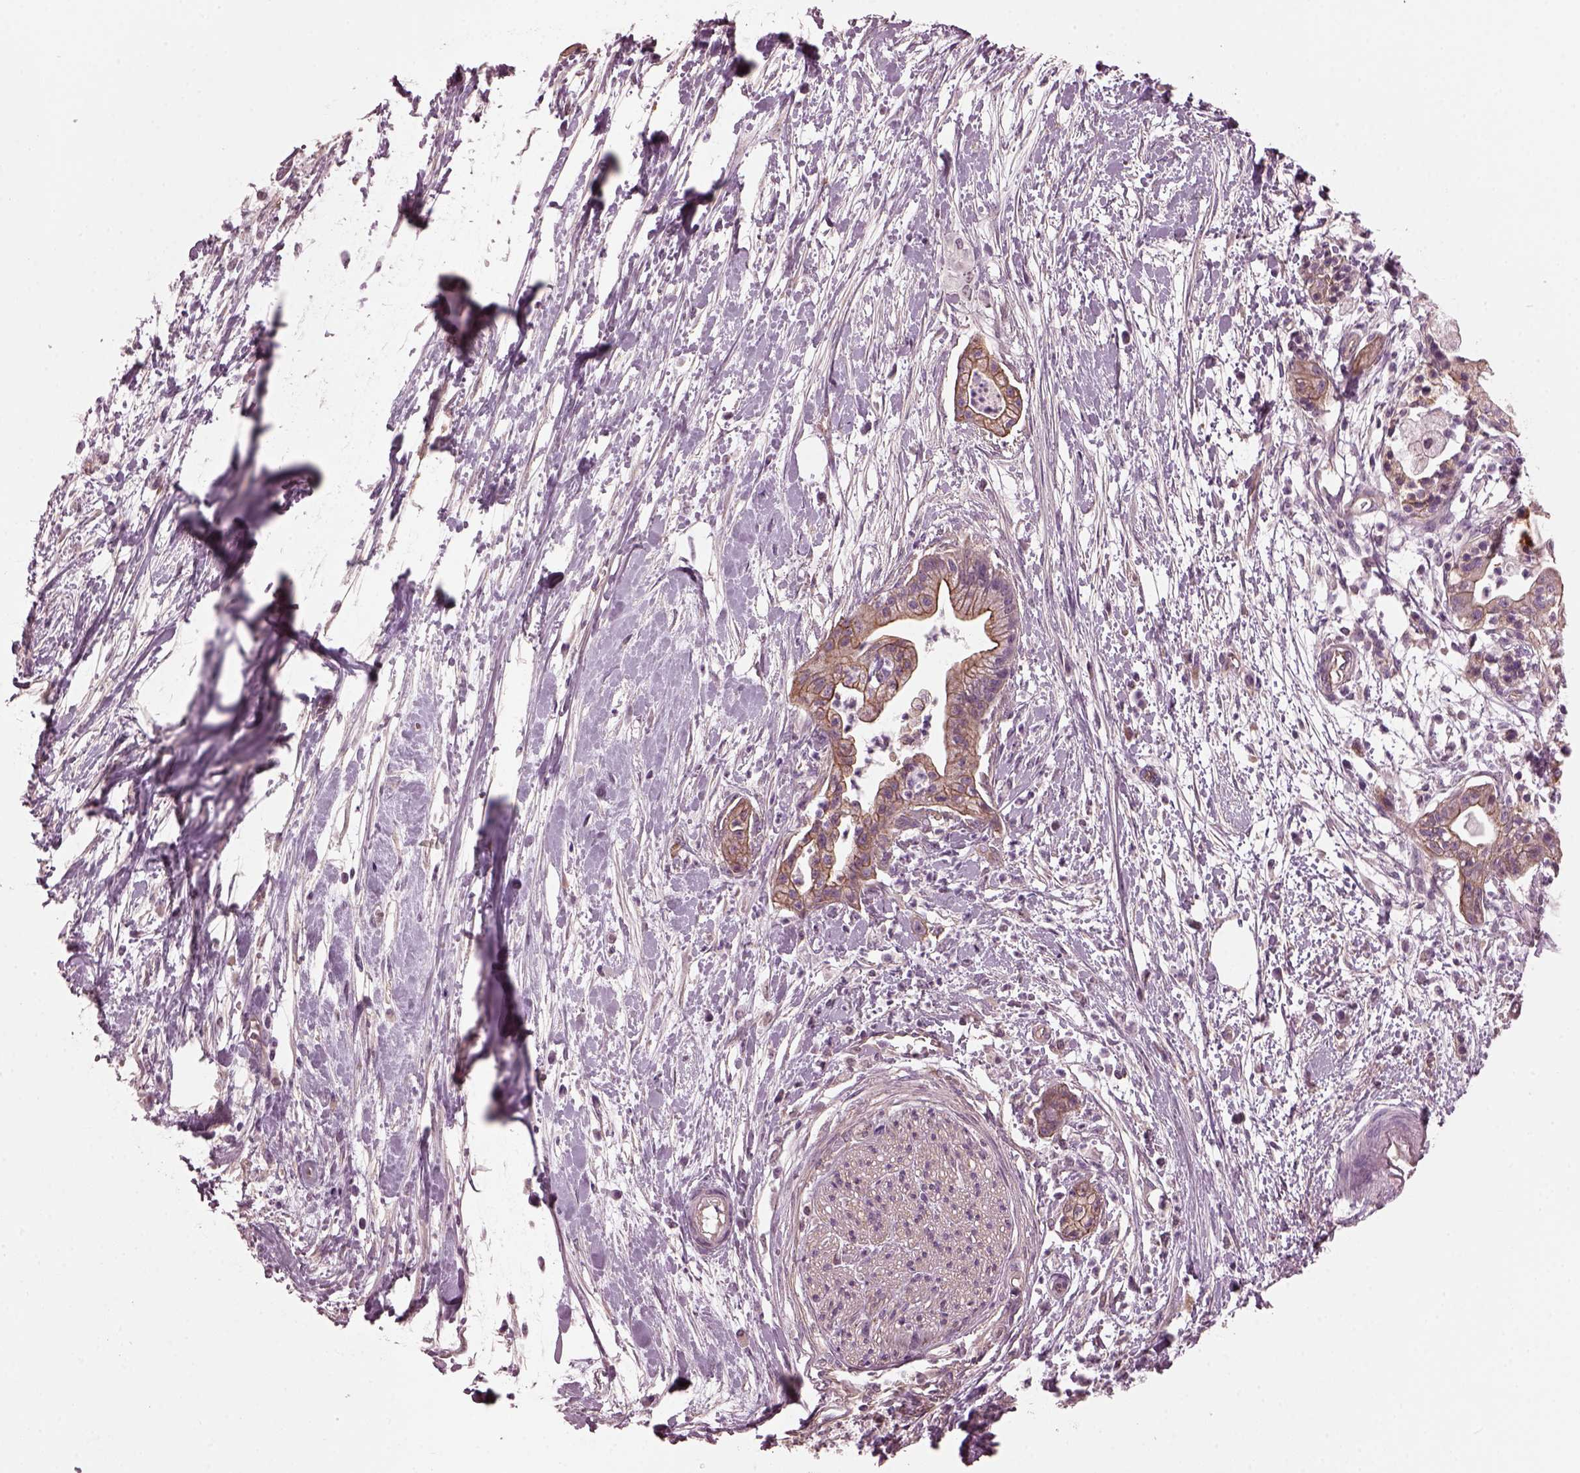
{"staining": {"intensity": "moderate", "quantity": ">75%", "location": "cytoplasmic/membranous"}, "tissue": "pancreatic cancer", "cell_type": "Tumor cells", "image_type": "cancer", "snomed": [{"axis": "morphology", "description": "Normal tissue, NOS"}, {"axis": "morphology", "description": "Adenocarcinoma, NOS"}, {"axis": "topography", "description": "Lymph node"}, {"axis": "topography", "description": "Pancreas"}], "caption": "The micrograph reveals staining of pancreatic cancer, revealing moderate cytoplasmic/membranous protein staining (brown color) within tumor cells.", "gene": "ODAD1", "patient": {"sex": "female", "age": 58}}